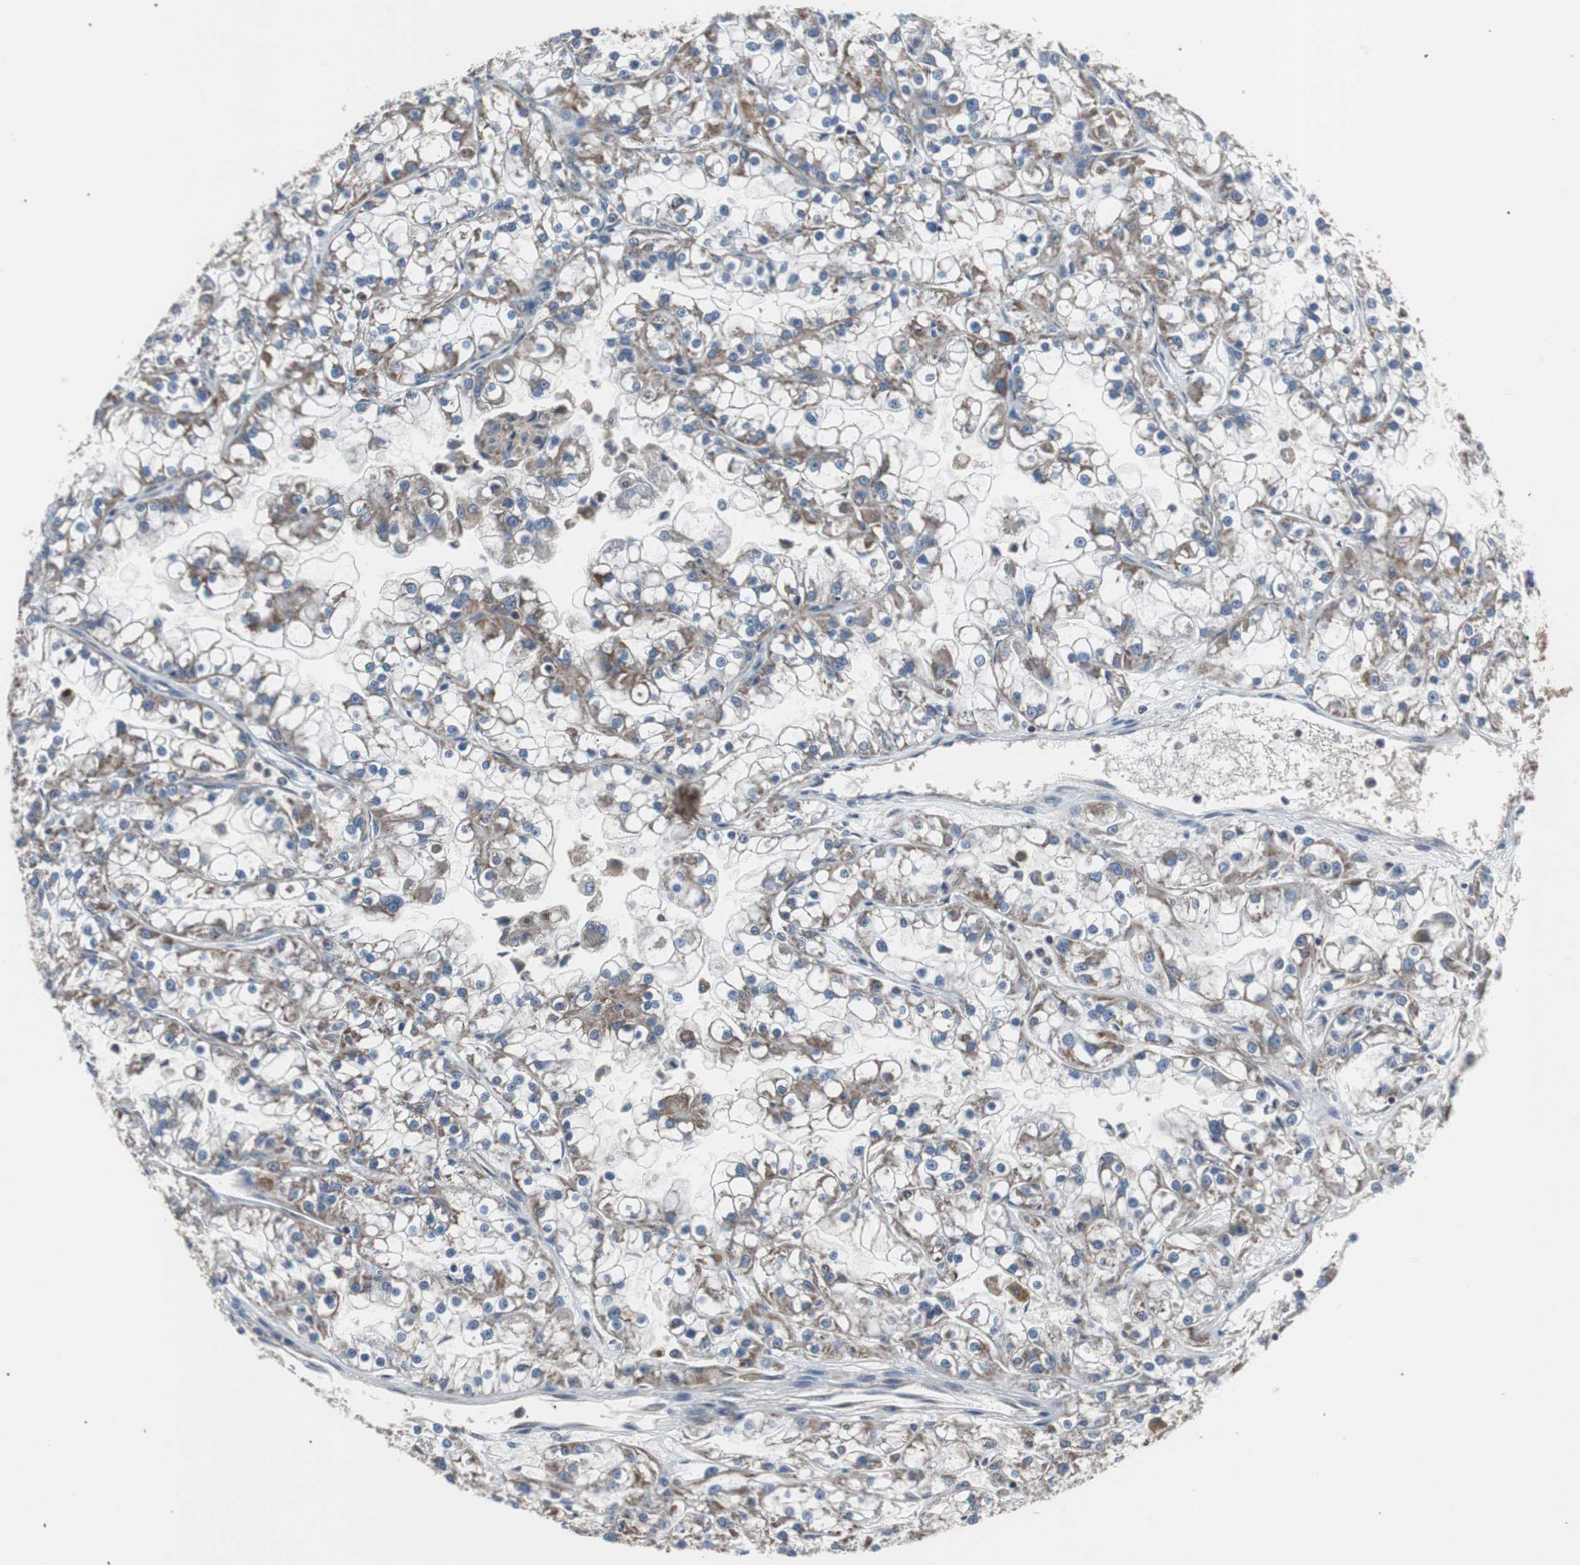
{"staining": {"intensity": "moderate", "quantity": "25%-75%", "location": "cytoplasmic/membranous"}, "tissue": "renal cancer", "cell_type": "Tumor cells", "image_type": "cancer", "snomed": [{"axis": "morphology", "description": "Adenocarcinoma, NOS"}, {"axis": "topography", "description": "Kidney"}], "caption": "High-magnification brightfield microscopy of renal cancer stained with DAB (3,3'-diaminobenzidine) (brown) and counterstained with hematoxylin (blue). tumor cells exhibit moderate cytoplasmic/membranous staining is appreciated in approximately25%-75% of cells.", "gene": "ACTR3", "patient": {"sex": "female", "age": 52}}